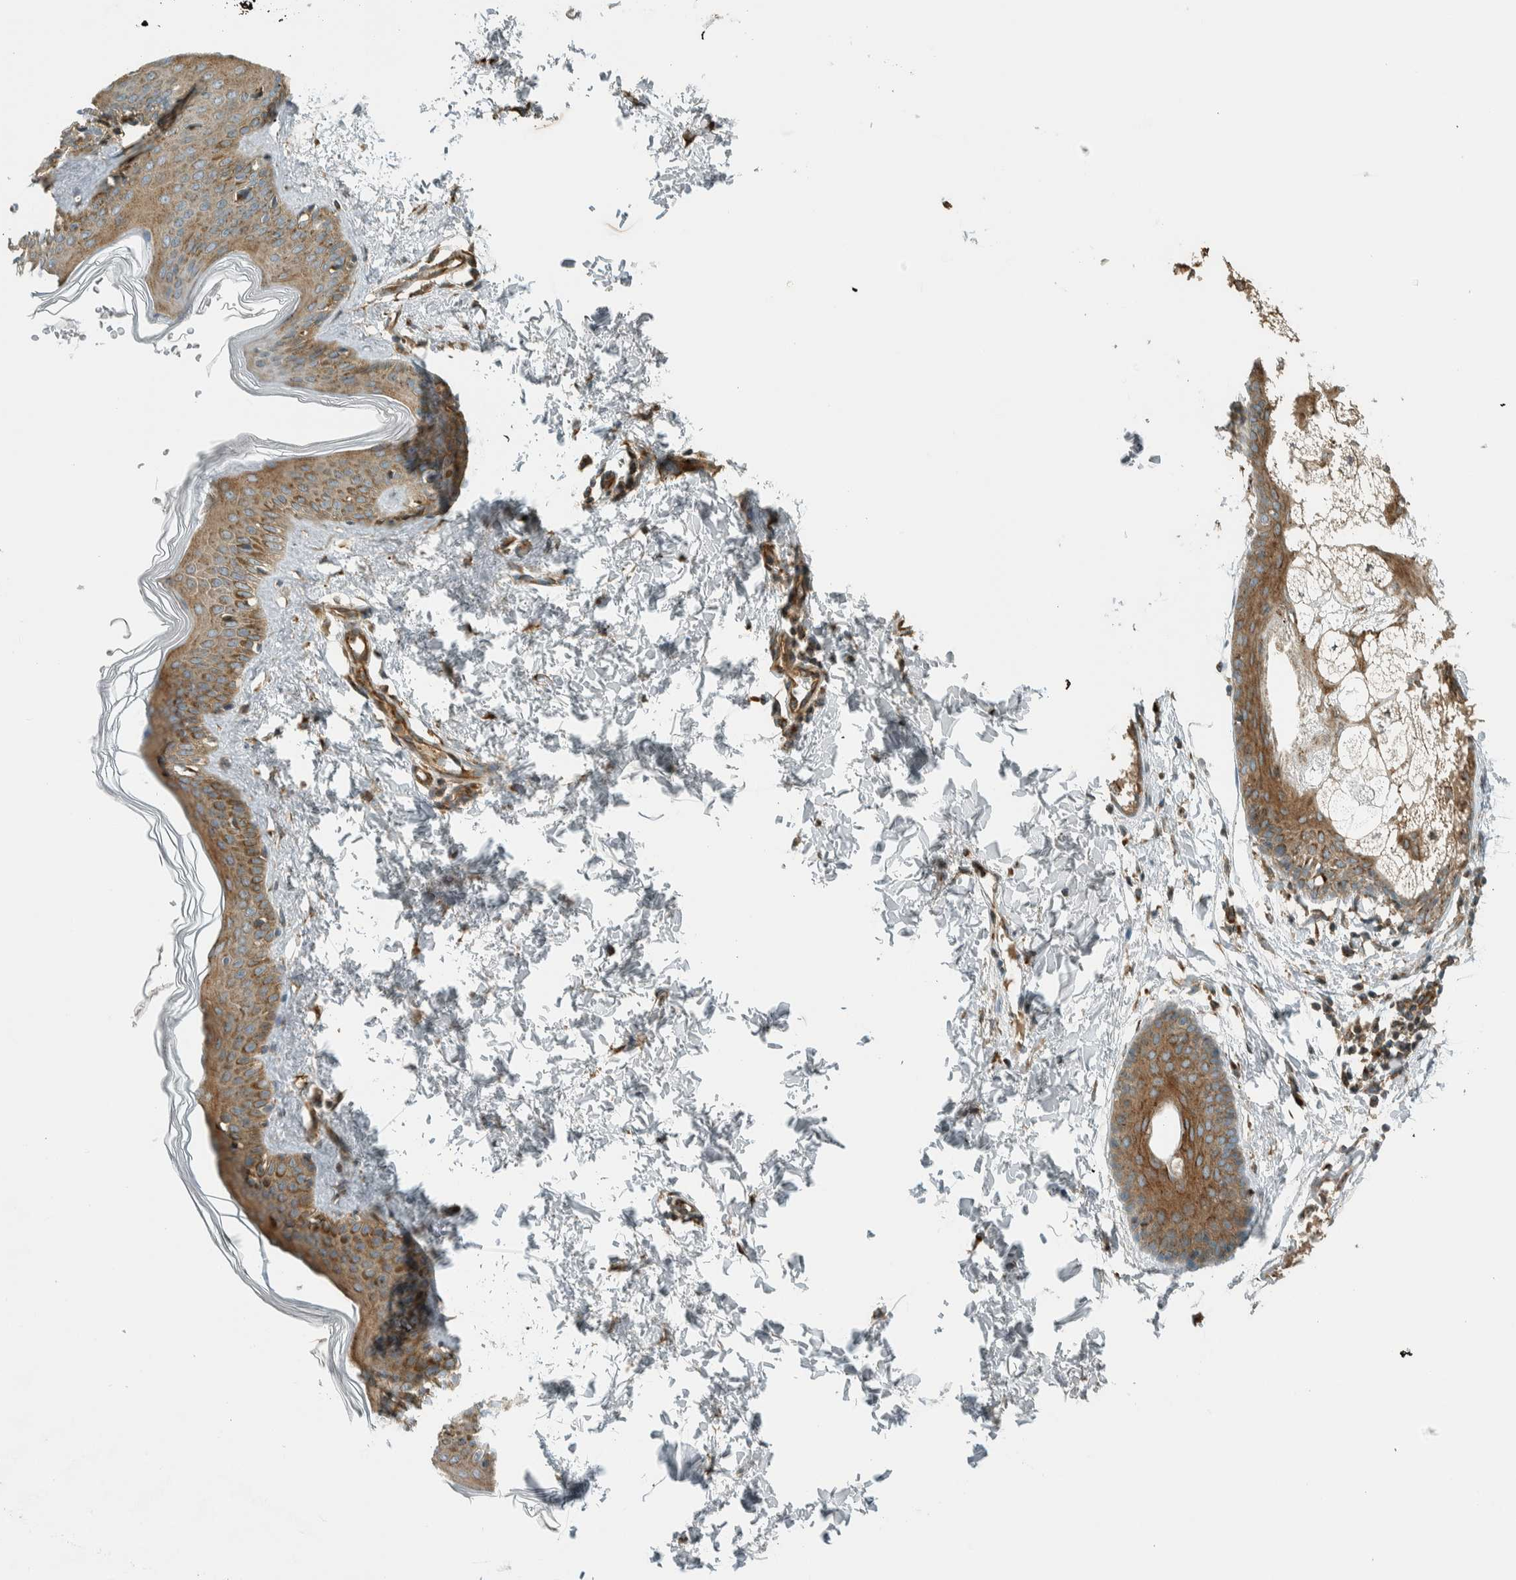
{"staining": {"intensity": "moderate", "quantity": "25%-75%", "location": "cytoplasmic/membranous"}, "tissue": "skin", "cell_type": "Fibroblasts", "image_type": "normal", "snomed": [{"axis": "morphology", "description": "Normal tissue, NOS"}, {"axis": "topography", "description": "Skin"}], "caption": "Skin was stained to show a protein in brown. There is medium levels of moderate cytoplasmic/membranous positivity in approximately 25%-75% of fibroblasts. (Brightfield microscopy of DAB IHC at high magnification).", "gene": "EXOC7", "patient": {"sex": "female", "age": 27}}